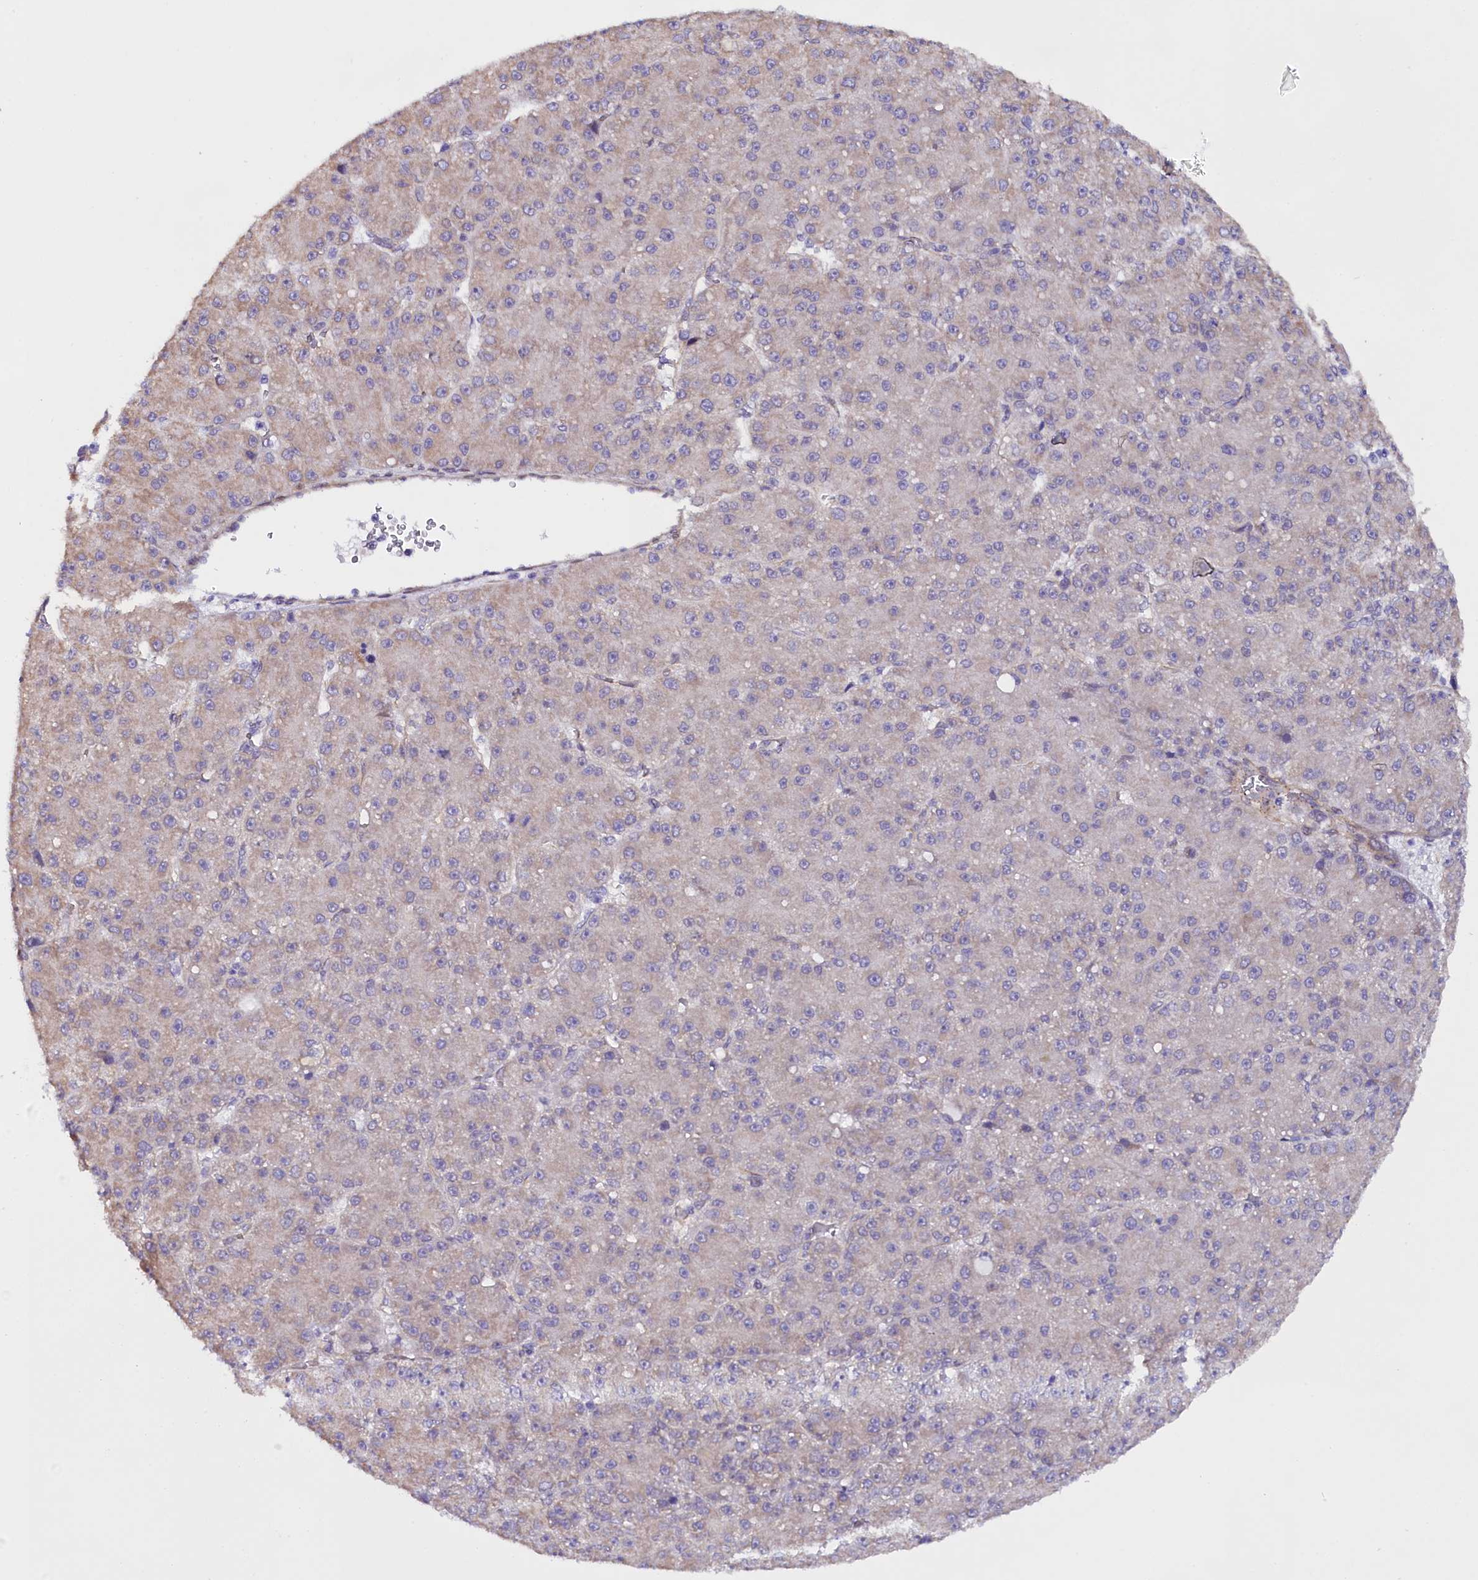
{"staining": {"intensity": "negative", "quantity": "none", "location": "none"}, "tissue": "liver cancer", "cell_type": "Tumor cells", "image_type": "cancer", "snomed": [{"axis": "morphology", "description": "Carcinoma, Hepatocellular, NOS"}, {"axis": "topography", "description": "Liver"}], "caption": "The histopathology image displays no staining of tumor cells in liver cancer.", "gene": "UACA", "patient": {"sex": "male", "age": 67}}